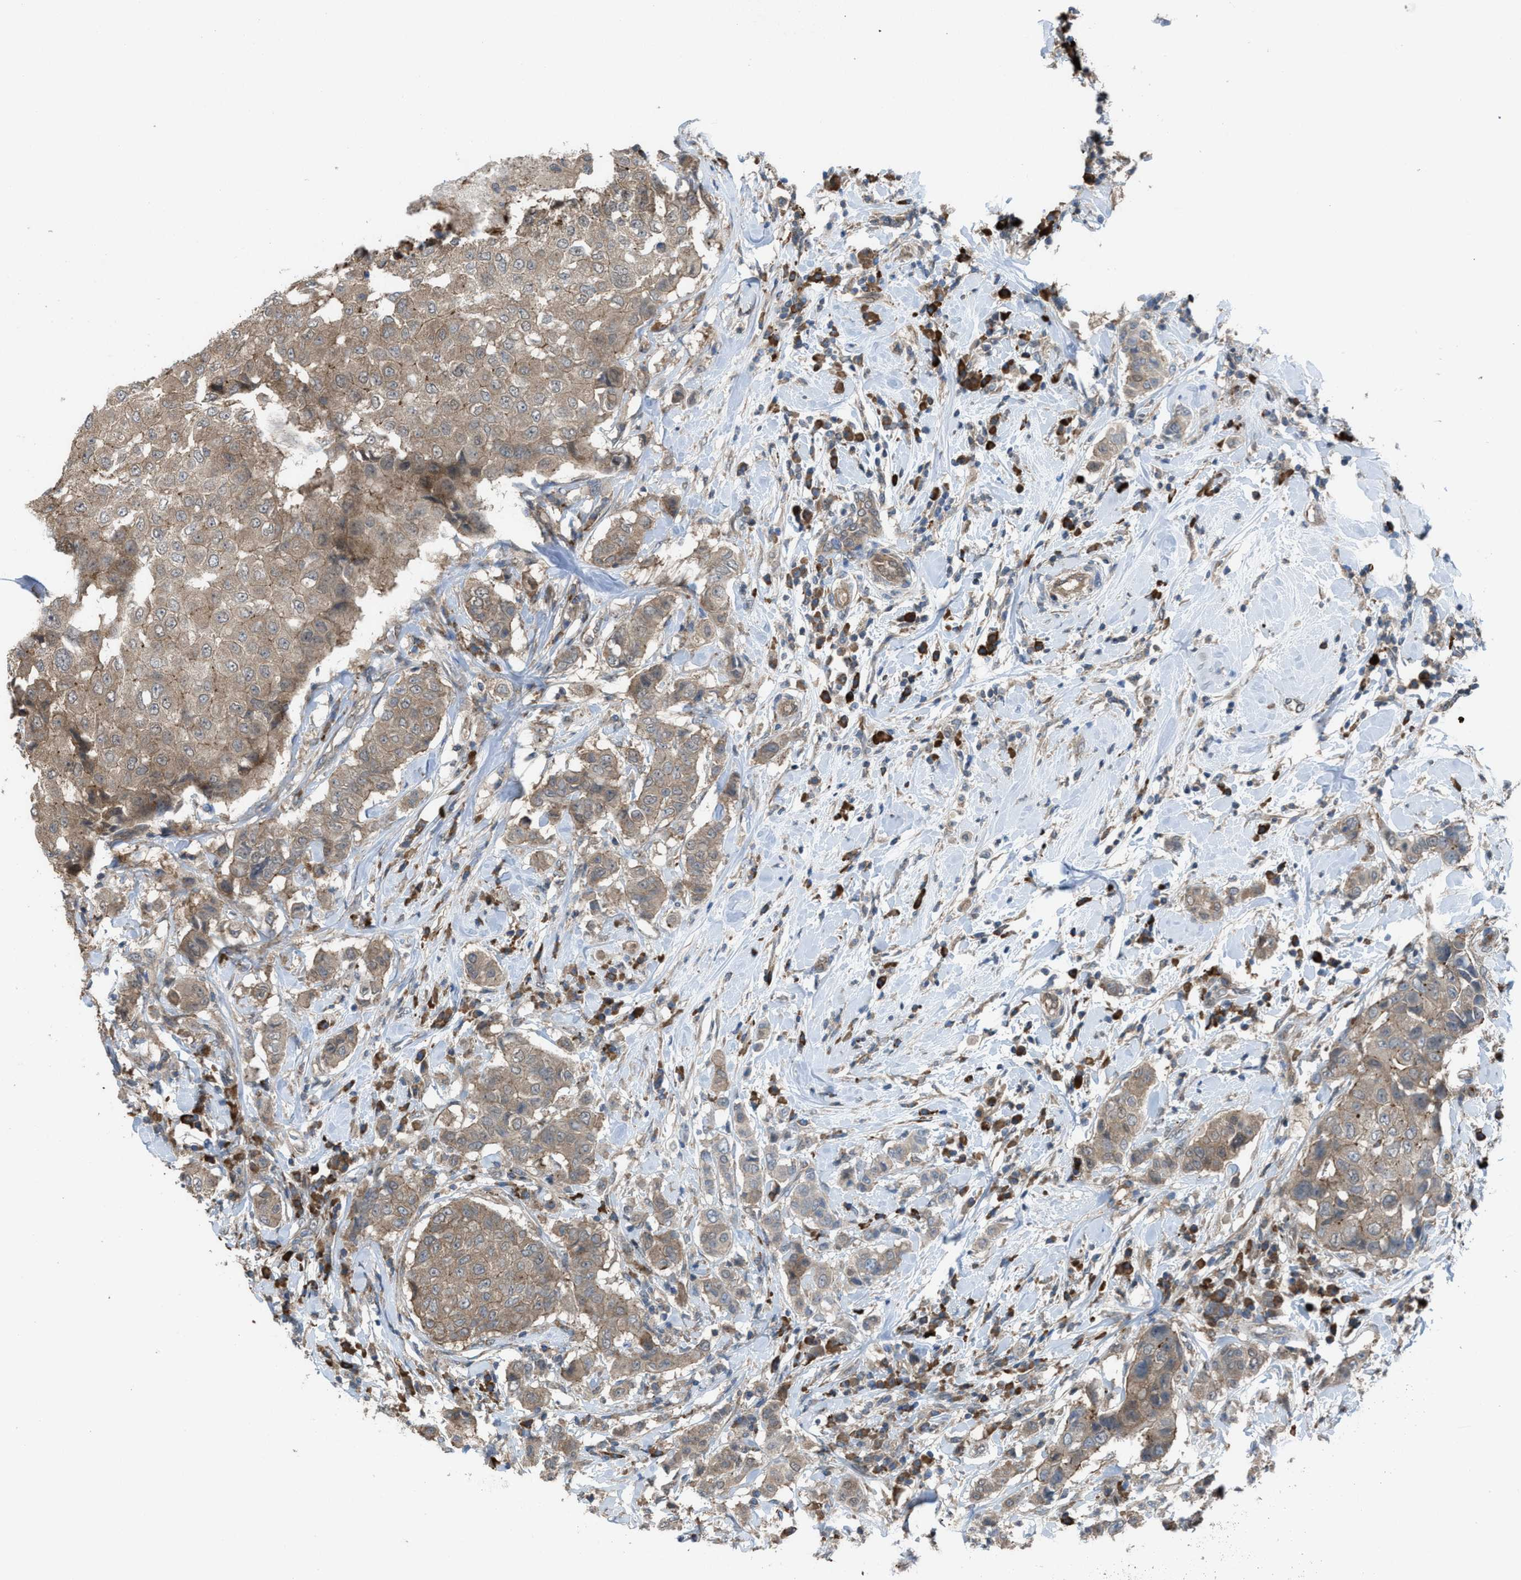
{"staining": {"intensity": "weak", "quantity": ">75%", "location": "cytoplasmic/membranous"}, "tissue": "breast cancer", "cell_type": "Tumor cells", "image_type": "cancer", "snomed": [{"axis": "morphology", "description": "Duct carcinoma"}, {"axis": "topography", "description": "Breast"}], "caption": "There is low levels of weak cytoplasmic/membranous positivity in tumor cells of breast cancer, as demonstrated by immunohistochemical staining (brown color).", "gene": "PLAA", "patient": {"sex": "female", "age": 27}}